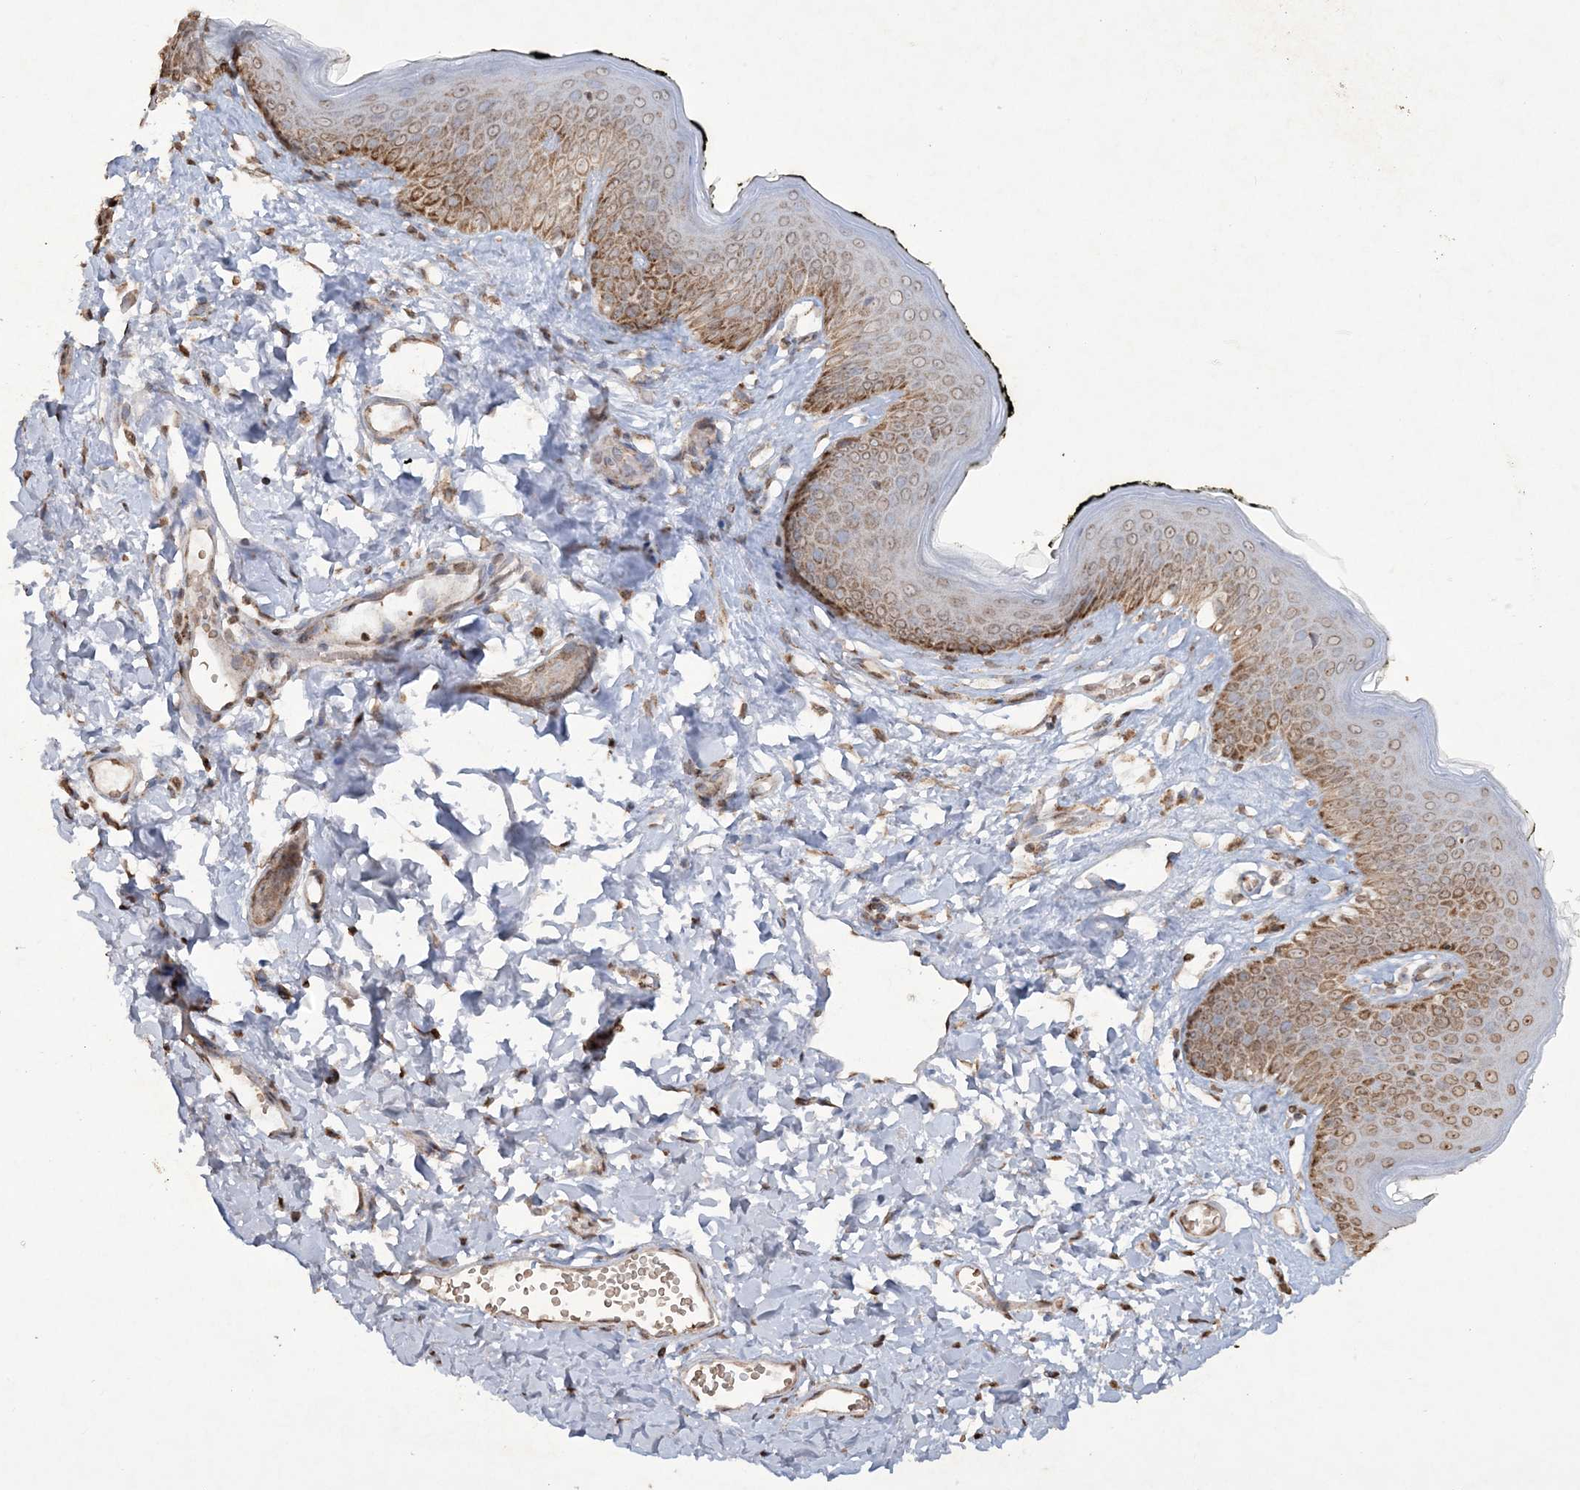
{"staining": {"intensity": "moderate", "quantity": "25%-75%", "location": "cytoplasmic/membranous"}, "tissue": "skin", "cell_type": "Epidermal cells", "image_type": "normal", "snomed": [{"axis": "morphology", "description": "Normal tissue, NOS"}, {"axis": "morphology", "description": "Inflammation, NOS"}, {"axis": "topography", "description": "Vulva"}], "caption": "IHC photomicrograph of unremarkable skin: human skin stained using IHC displays medium levels of moderate protein expression localized specifically in the cytoplasmic/membranous of epidermal cells, appearing as a cytoplasmic/membranous brown color.", "gene": "TTC7A", "patient": {"sex": "female", "age": 84}}